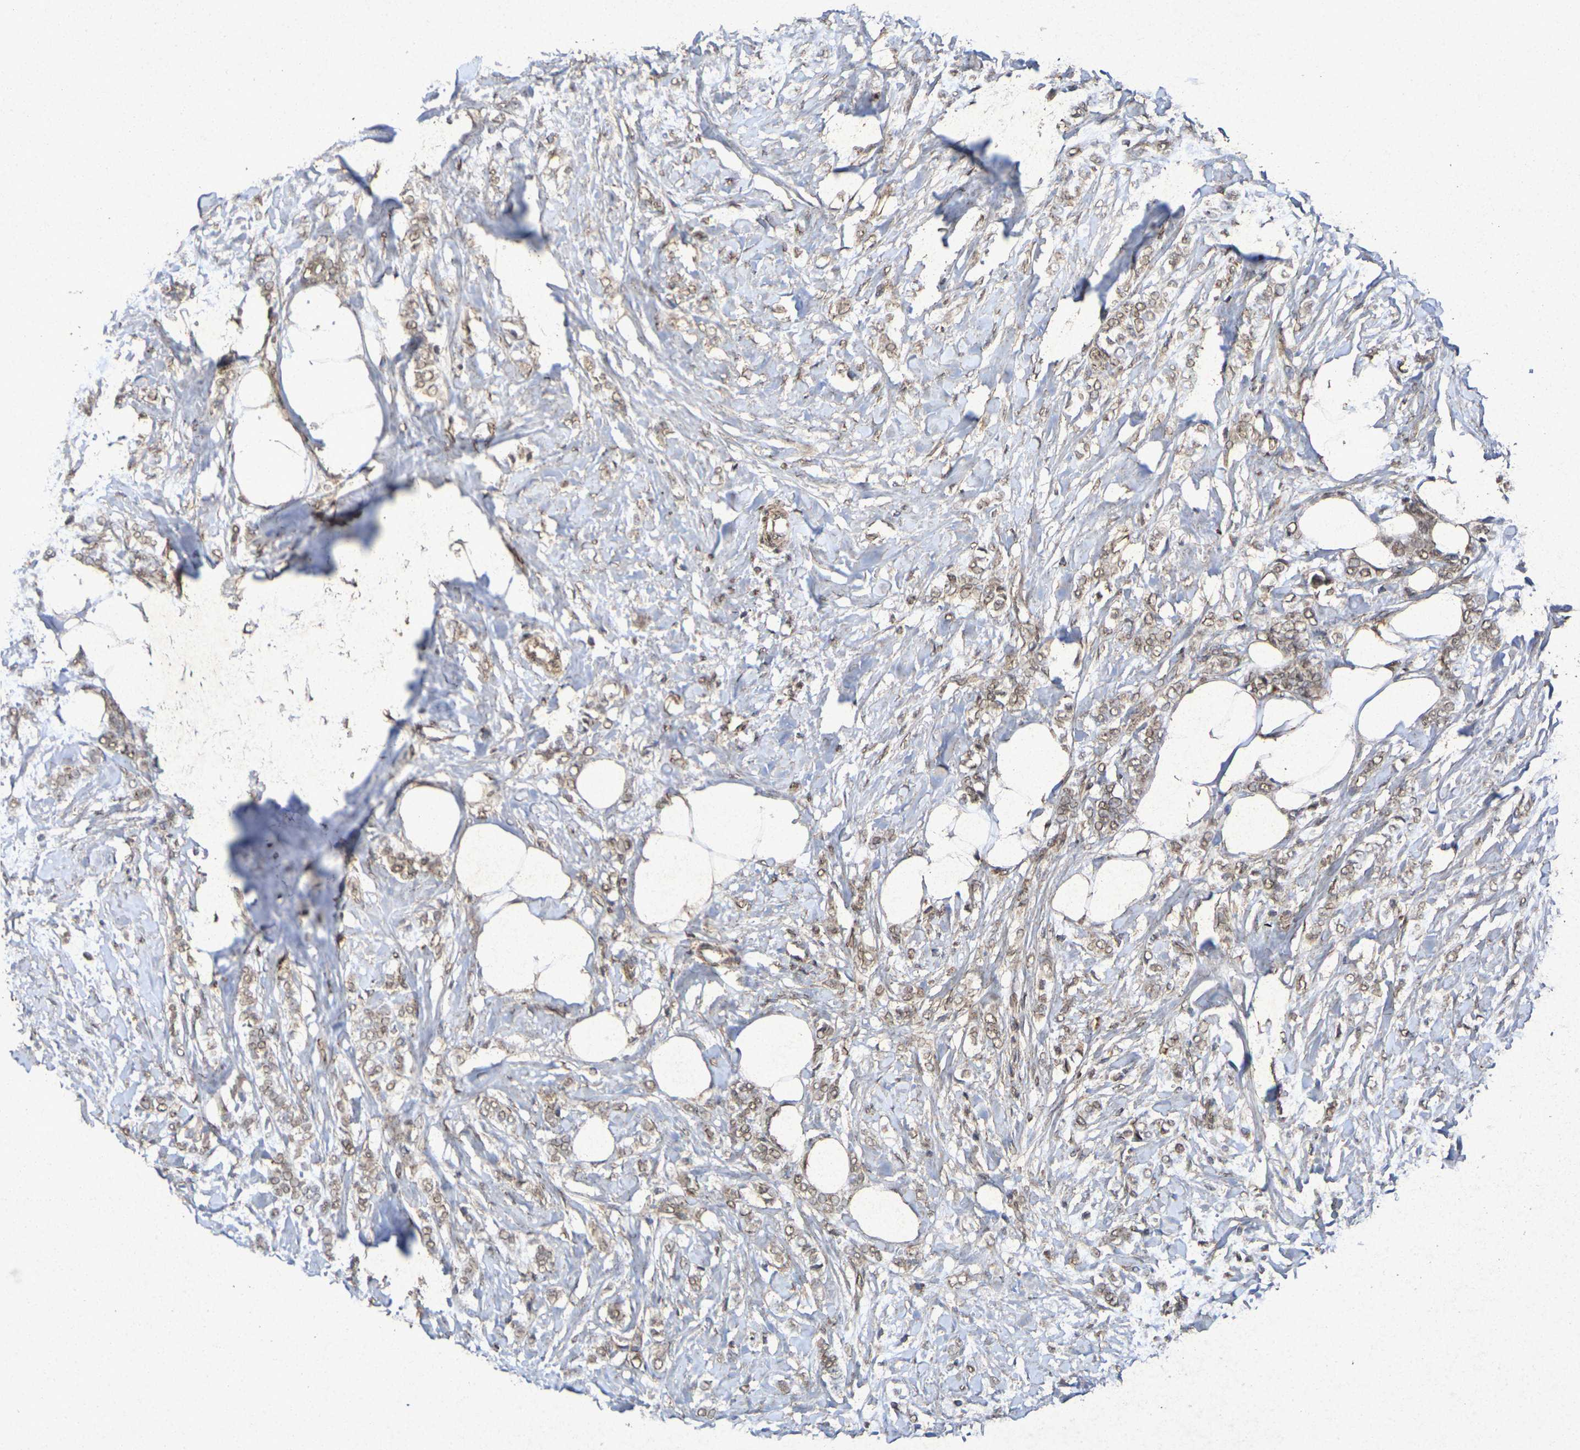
{"staining": {"intensity": "weak", "quantity": ">75%", "location": "cytoplasmic/membranous,nuclear"}, "tissue": "breast cancer", "cell_type": "Tumor cells", "image_type": "cancer", "snomed": [{"axis": "morphology", "description": "Lobular carcinoma, in situ"}, {"axis": "morphology", "description": "Lobular carcinoma"}, {"axis": "topography", "description": "Breast"}], "caption": "A photomicrograph of breast cancer (lobular carcinoma in situ) stained for a protein demonstrates weak cytoplasmic/membranous and nuclear brown staining in tumor cells.", "gene": "GUCY1A2", "patient": {"sex": "female", "age": 41}}